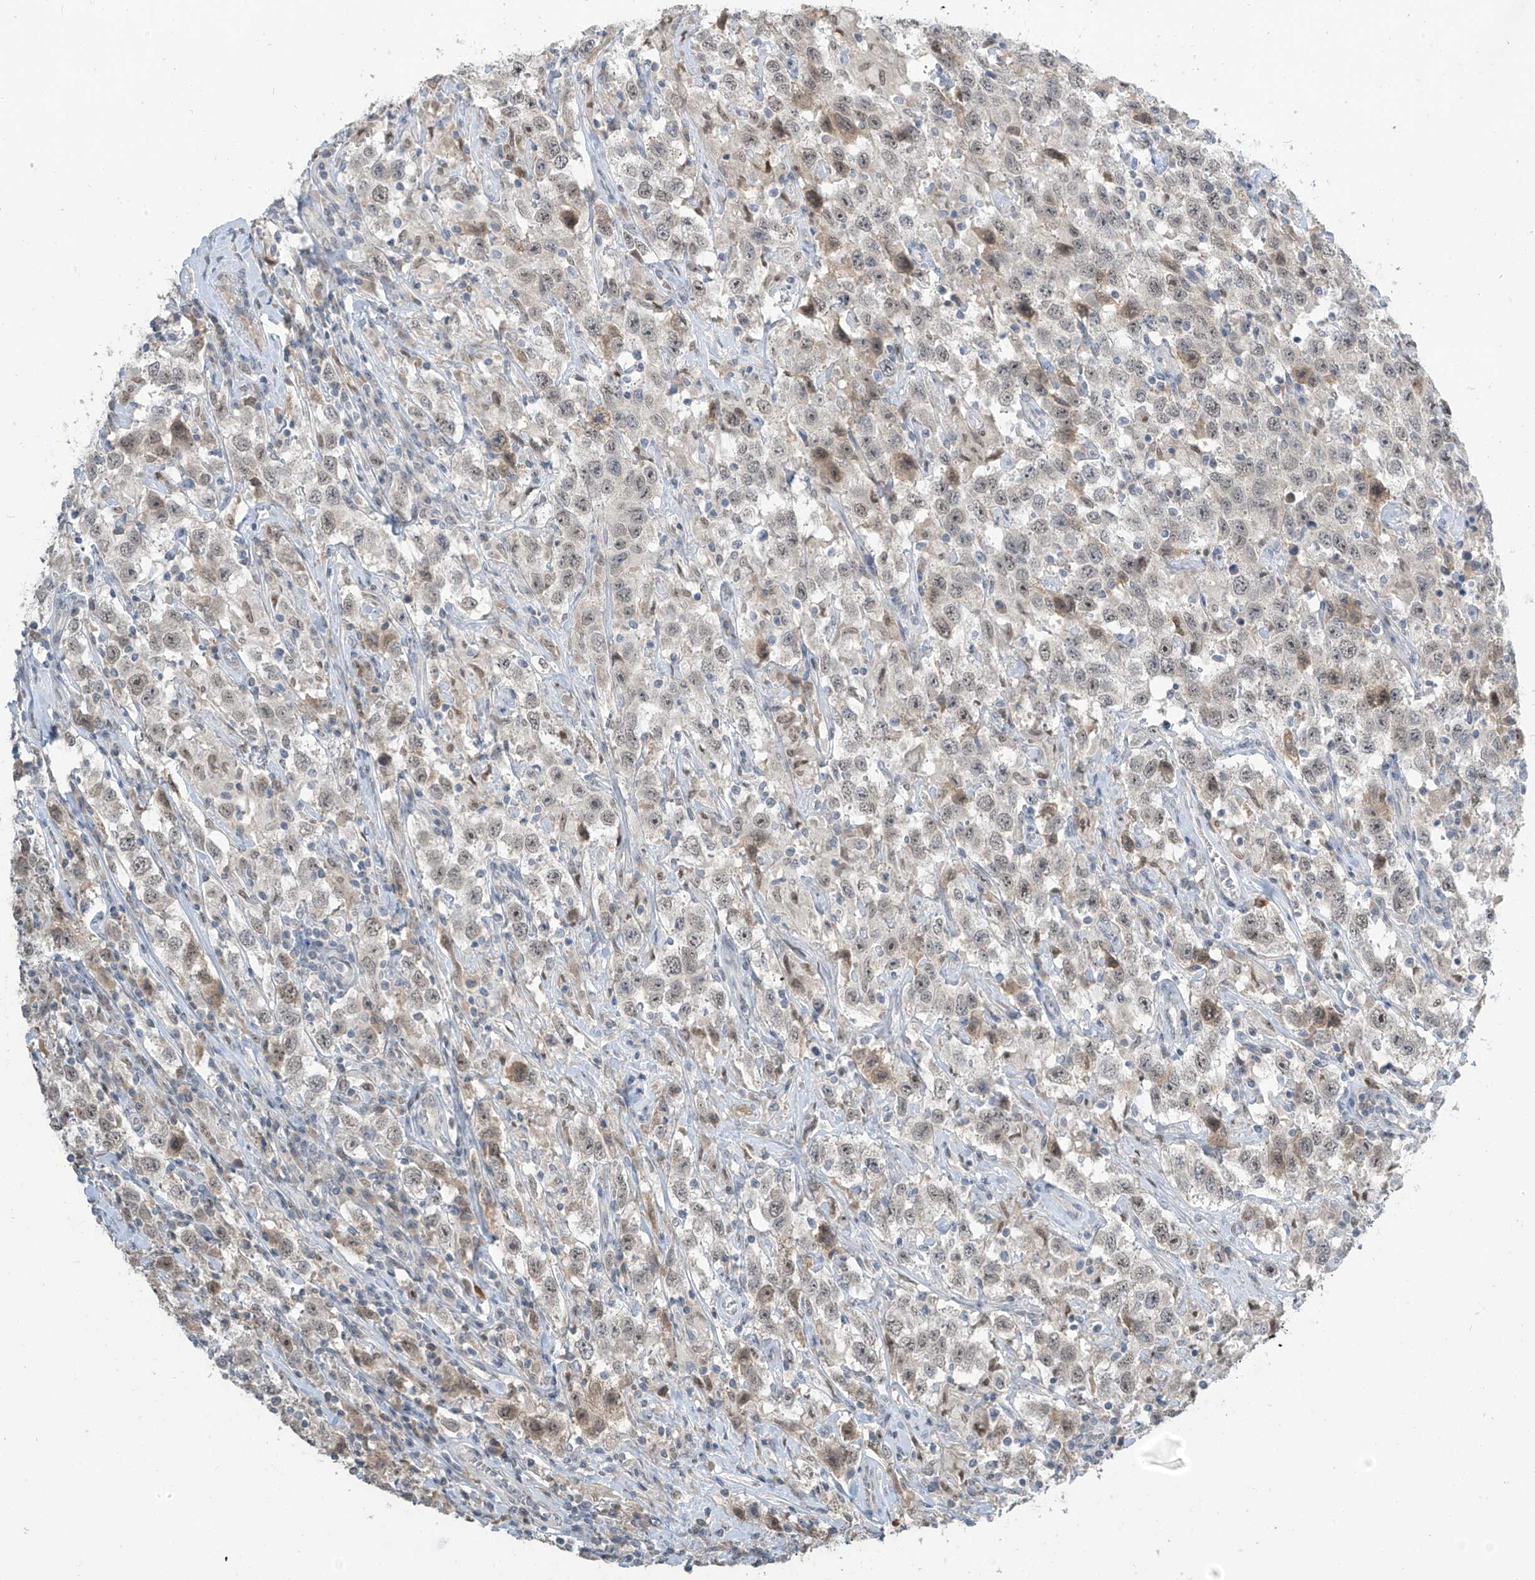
{"staining": {"intensity": "weak", "quantity": "25%-75%", "location": "nuclear"}, "tissue": "testis cancer", "cell_type": "Tumor cells", "image_type": "cancer", "snomed": [{"axis": "morphology", "description": "Seminoma, NOS"}, {"axis": "topography", "description": "Testis"}], "caption": "High-magnification brightfield microscopy of seminoma (testis) stained with DAB (3,3'-diaminobenzidine) (brown) and counterstained with hematoxylin (blue). tumor cells exhibit weak nuclear expression is appreciated in approximately25%-75% of cells. (brown staining indicates protein expression, while blue staining denotes nuclei).", "gene": "METAP1D", "patient": {"sex": "male", "age": 41}}